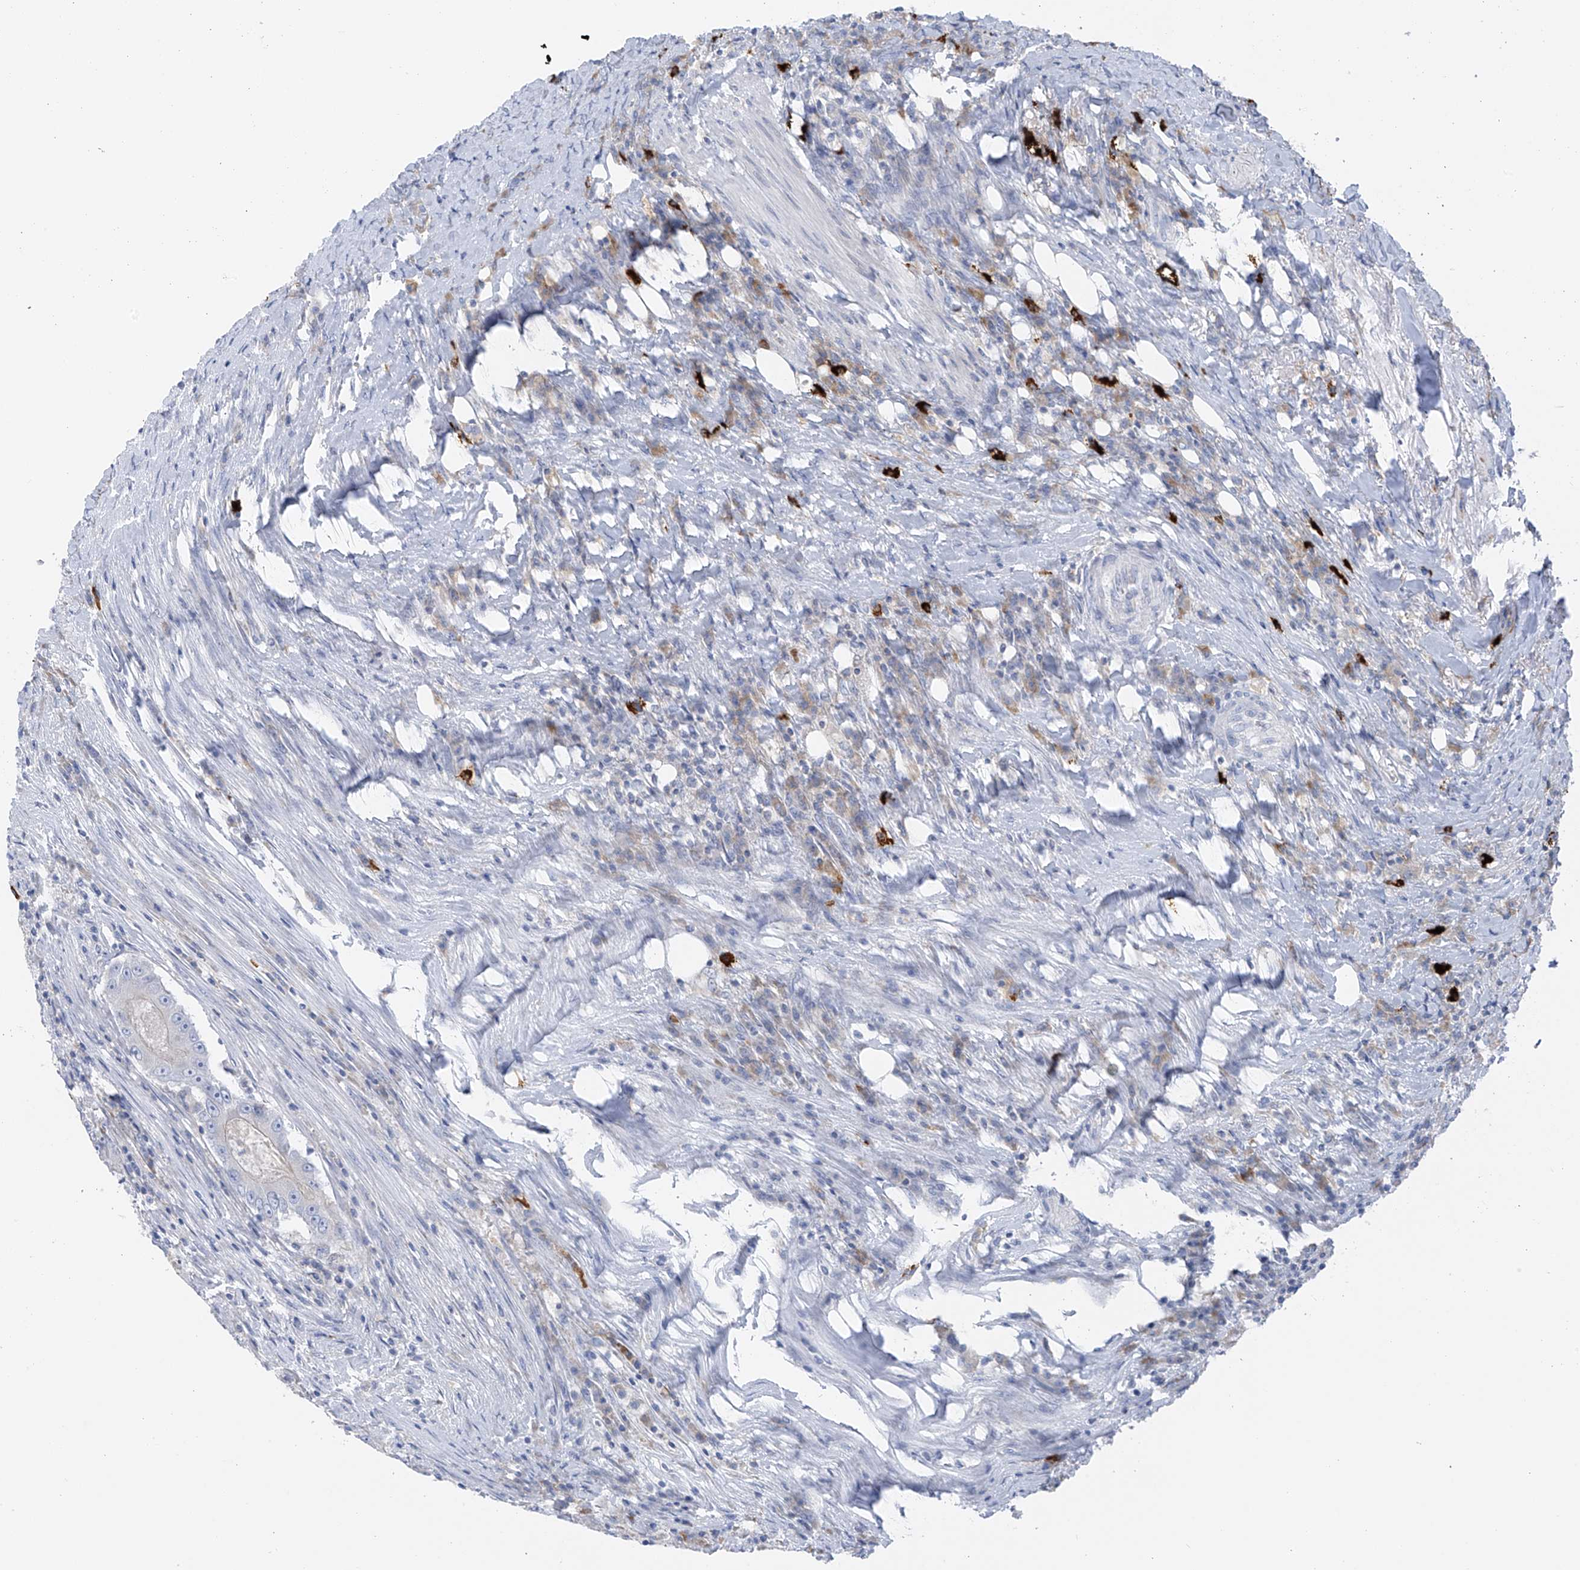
{"staining": {"intensity": "negative", "quantity": "none", "location": "none"}, "tissue": "colorectal cancer", "cell_type": "Tumor cells", "image_type": "cancer", "snomed": [{"axis": "morphology", "description": "Adenocarcinoma, NOS"}, {"axis": "topography", "description": "Colon"}], "caption": "Adenocarcinoma (colorectal) was stained to show a protein in brown. There is no significant positivity in tumor cells. (Brightfield microscopy of DAB IHC at high magnification).", "gene": "POMGNT2", "patient": {"sex": "male", "age": 83}}